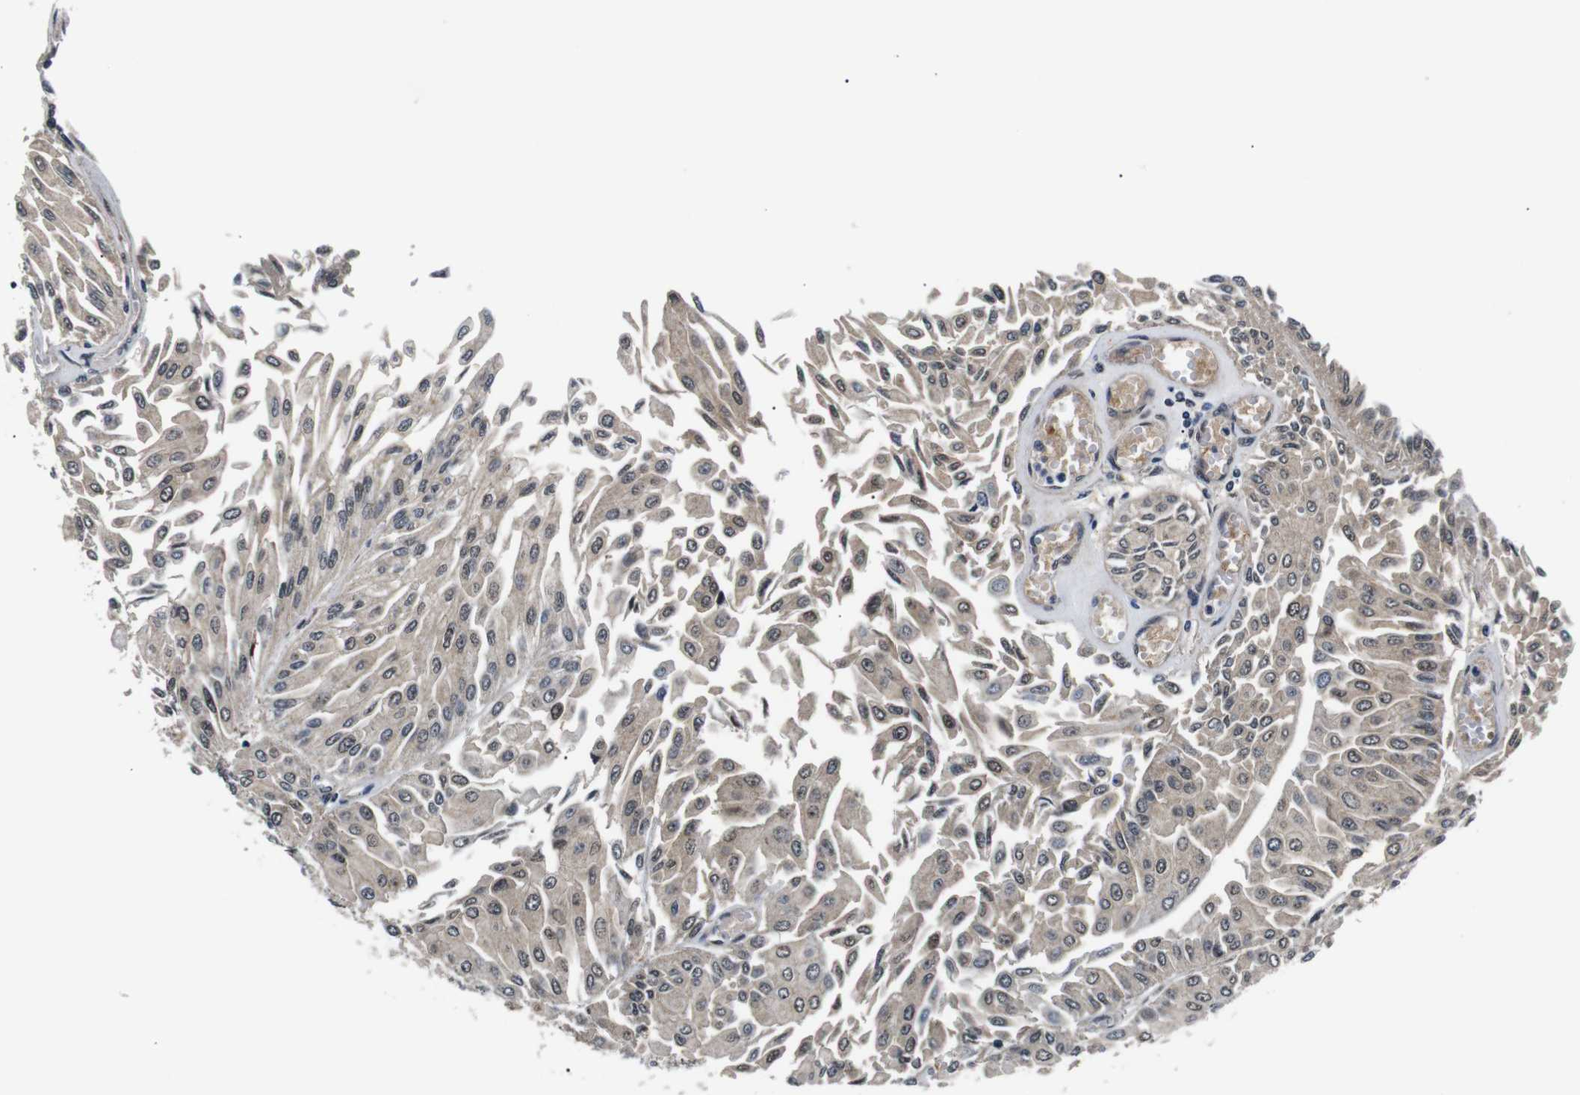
{"staining": {"intensity": "moderate", "quantity": "25%-75%", "location": "cytoplasmic/membranous,nuclear"}, "tissue": "urothelial cancer", "cell_type": "Tumor cells", "image_type": "cancer", "snomed": [{"axis": "morphology", "description": "Urothelial carcinoma, Low grade"}, {"axis": "topography", "description": "Urinary bladder"}], "caption": "Immunohistochemistry micrograph of human low-grade urothelial carcinoma stained for a protein (brown), which shows medium levels of moderate cytoplasmic/membranous and nuclear staining in about 25%-75% of tumor cells.", "gene": "SKP1", "patient": {"sex": "male", "age": 67}}